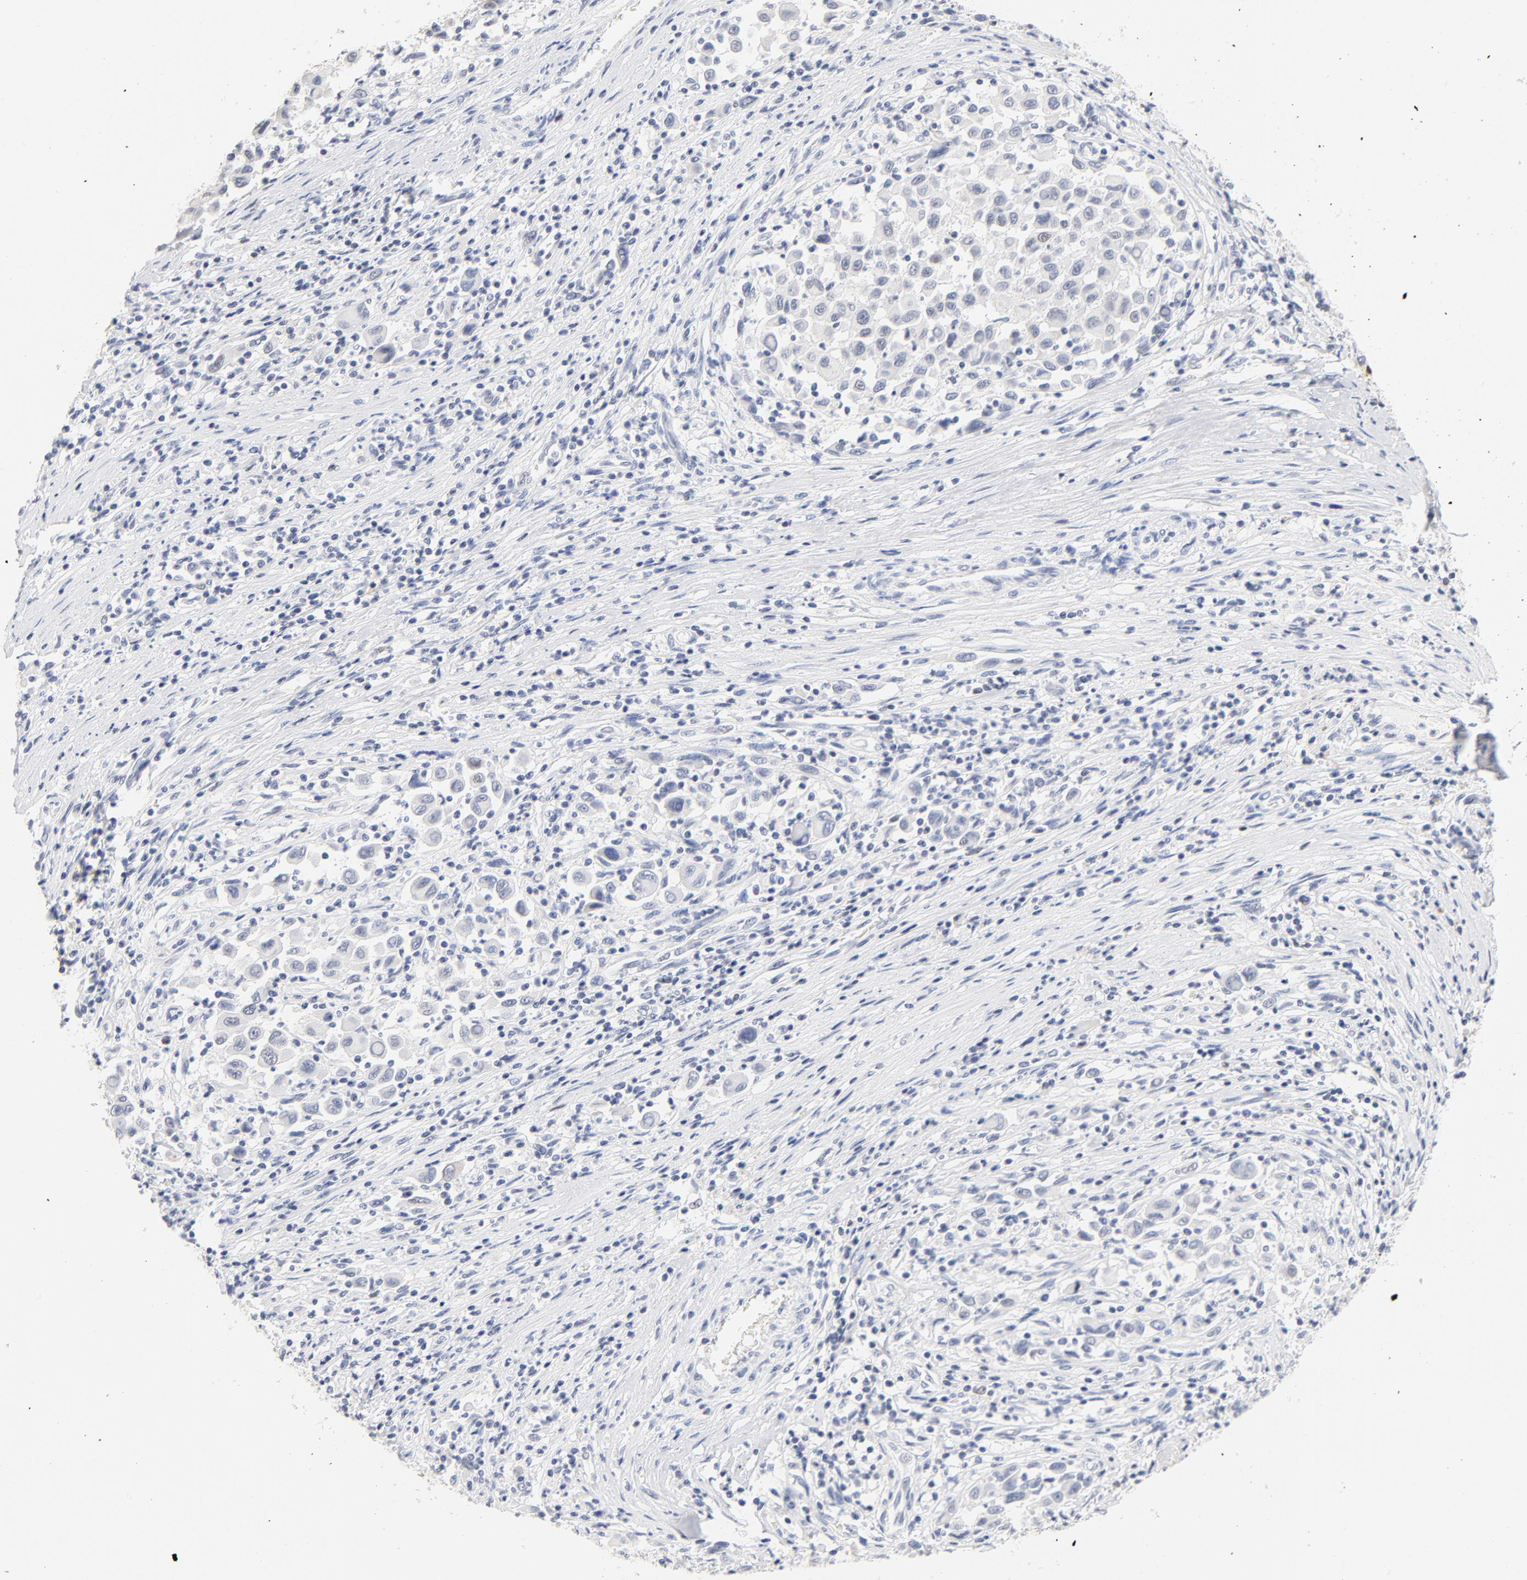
{"staining": {"intensity": "weak", "quantity": "<25%", "location": "nuclear"}, "tissue": "melanoma", "cell_type": "Tumor cells", "image_type": "cancer", "snomed": [{"axis": "morphology", "description": "Malignant melanoma, Metastatic site"}, {"axis": "topography", "description": "Lymph node"}], "caption": "A high-resolution image shows immunohistochemistry staining of malignant melanoma (metastatic site), which displays no significant positivity in tumor cells.", "gene": "ORC2", "patient": {"sex": "male", "age": 61}}